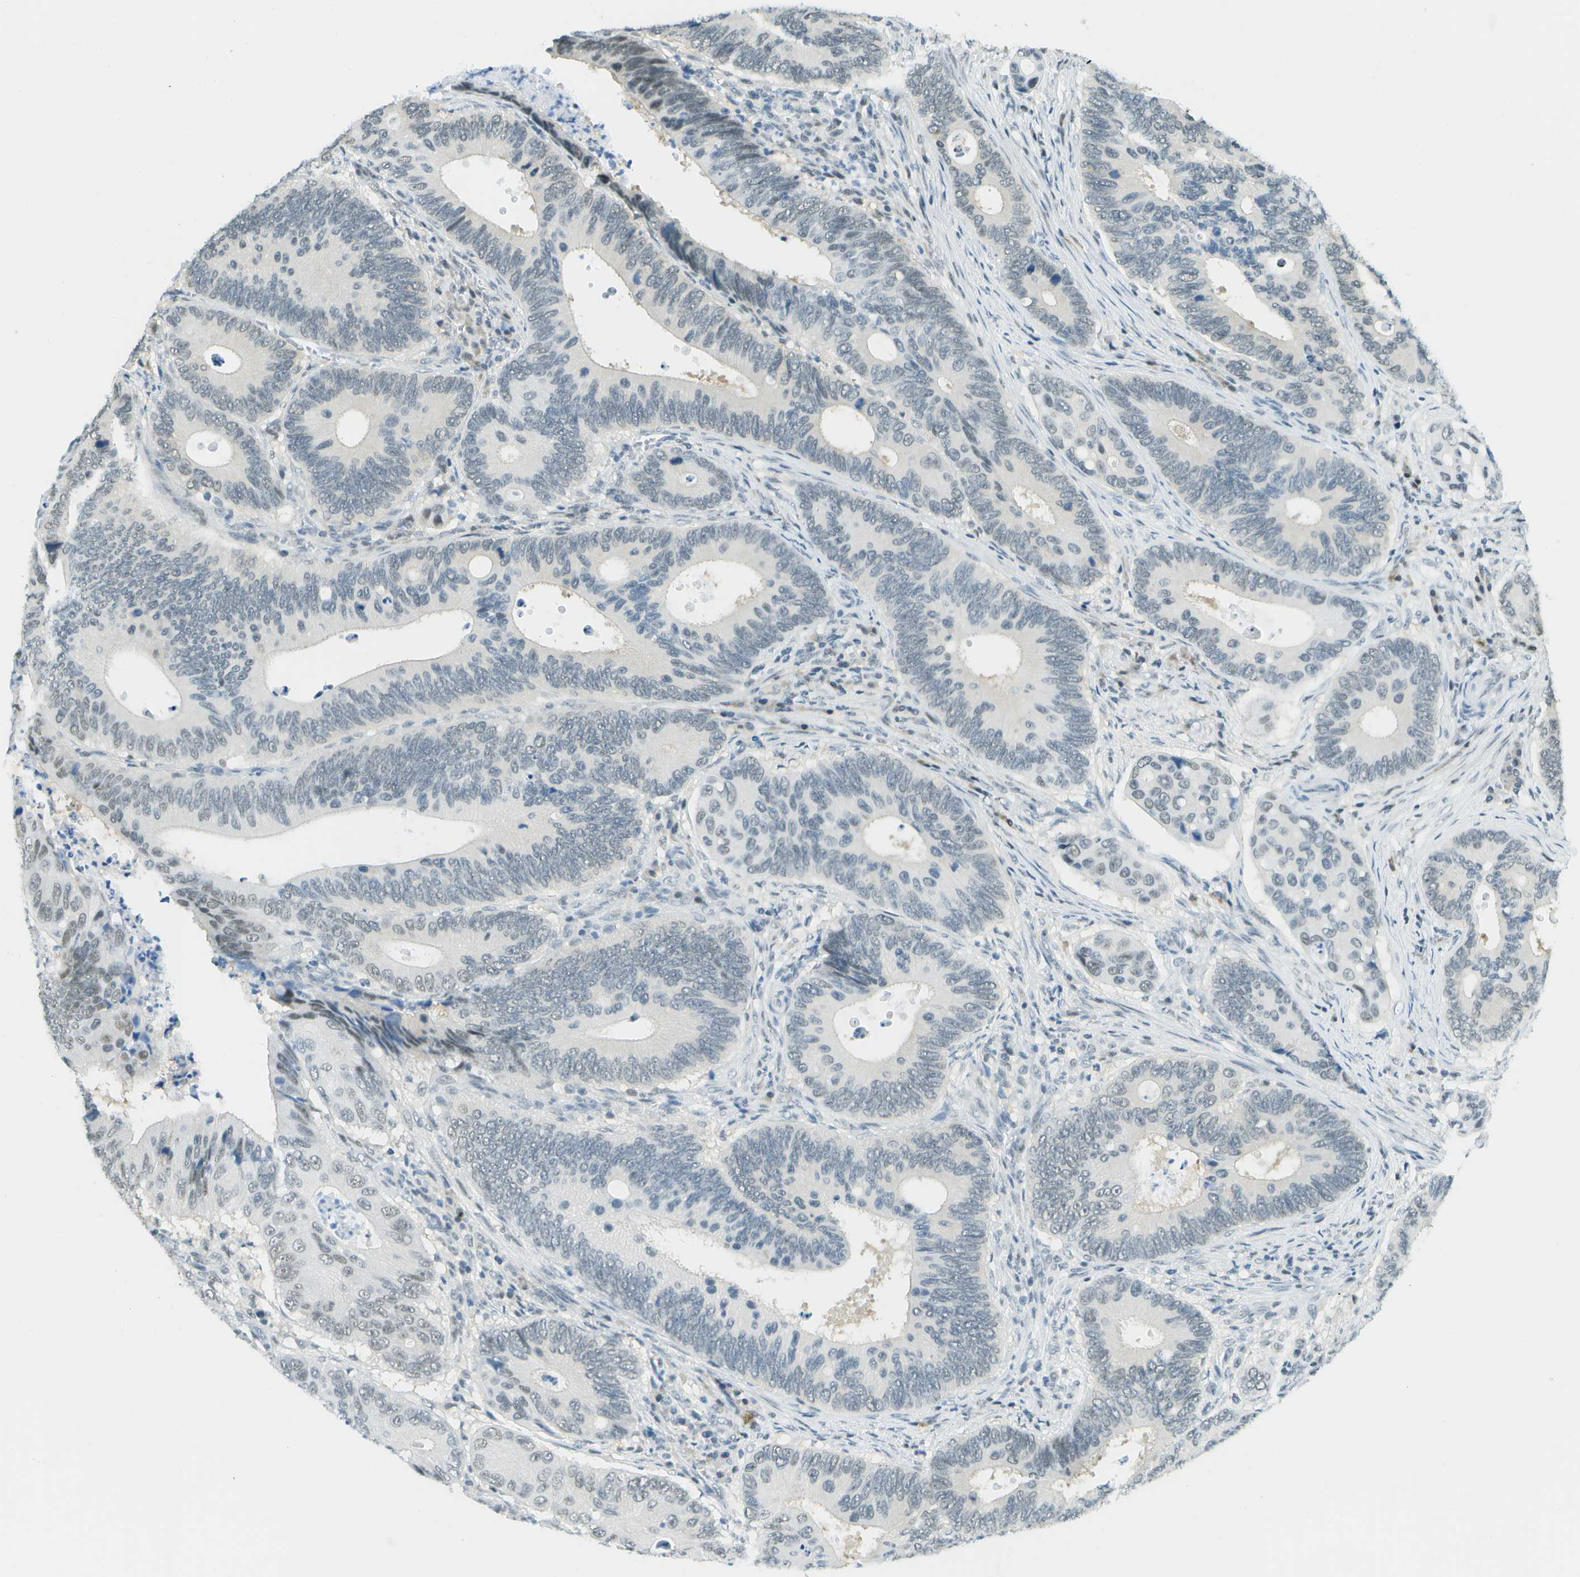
{"staining": {"intensity": "weak", "quantity": "<25%", "location": "nuclear"}, "tissue": "colorectal cancer", "cell_type": "Tumor cells", "image_type": "cancer", "snomed": [{"axis": "morphology", "description": "Inflammation, NOS"}, {"axis": "morphology", "description": "Adenocarcinoma, NOS"}, {"axis": "topography", "description": "Colon"}], "caption": "Tumor cells show no significant protein staining in colorectal adenocarcinoma. The staining was performed using DAB to visualize the protein expression in brown, while the nuclei were stained in blue with hematoxylin (Magnification: 20x).", "gene": "NEK11", "patient": {"sex": "male", "age": 72}}